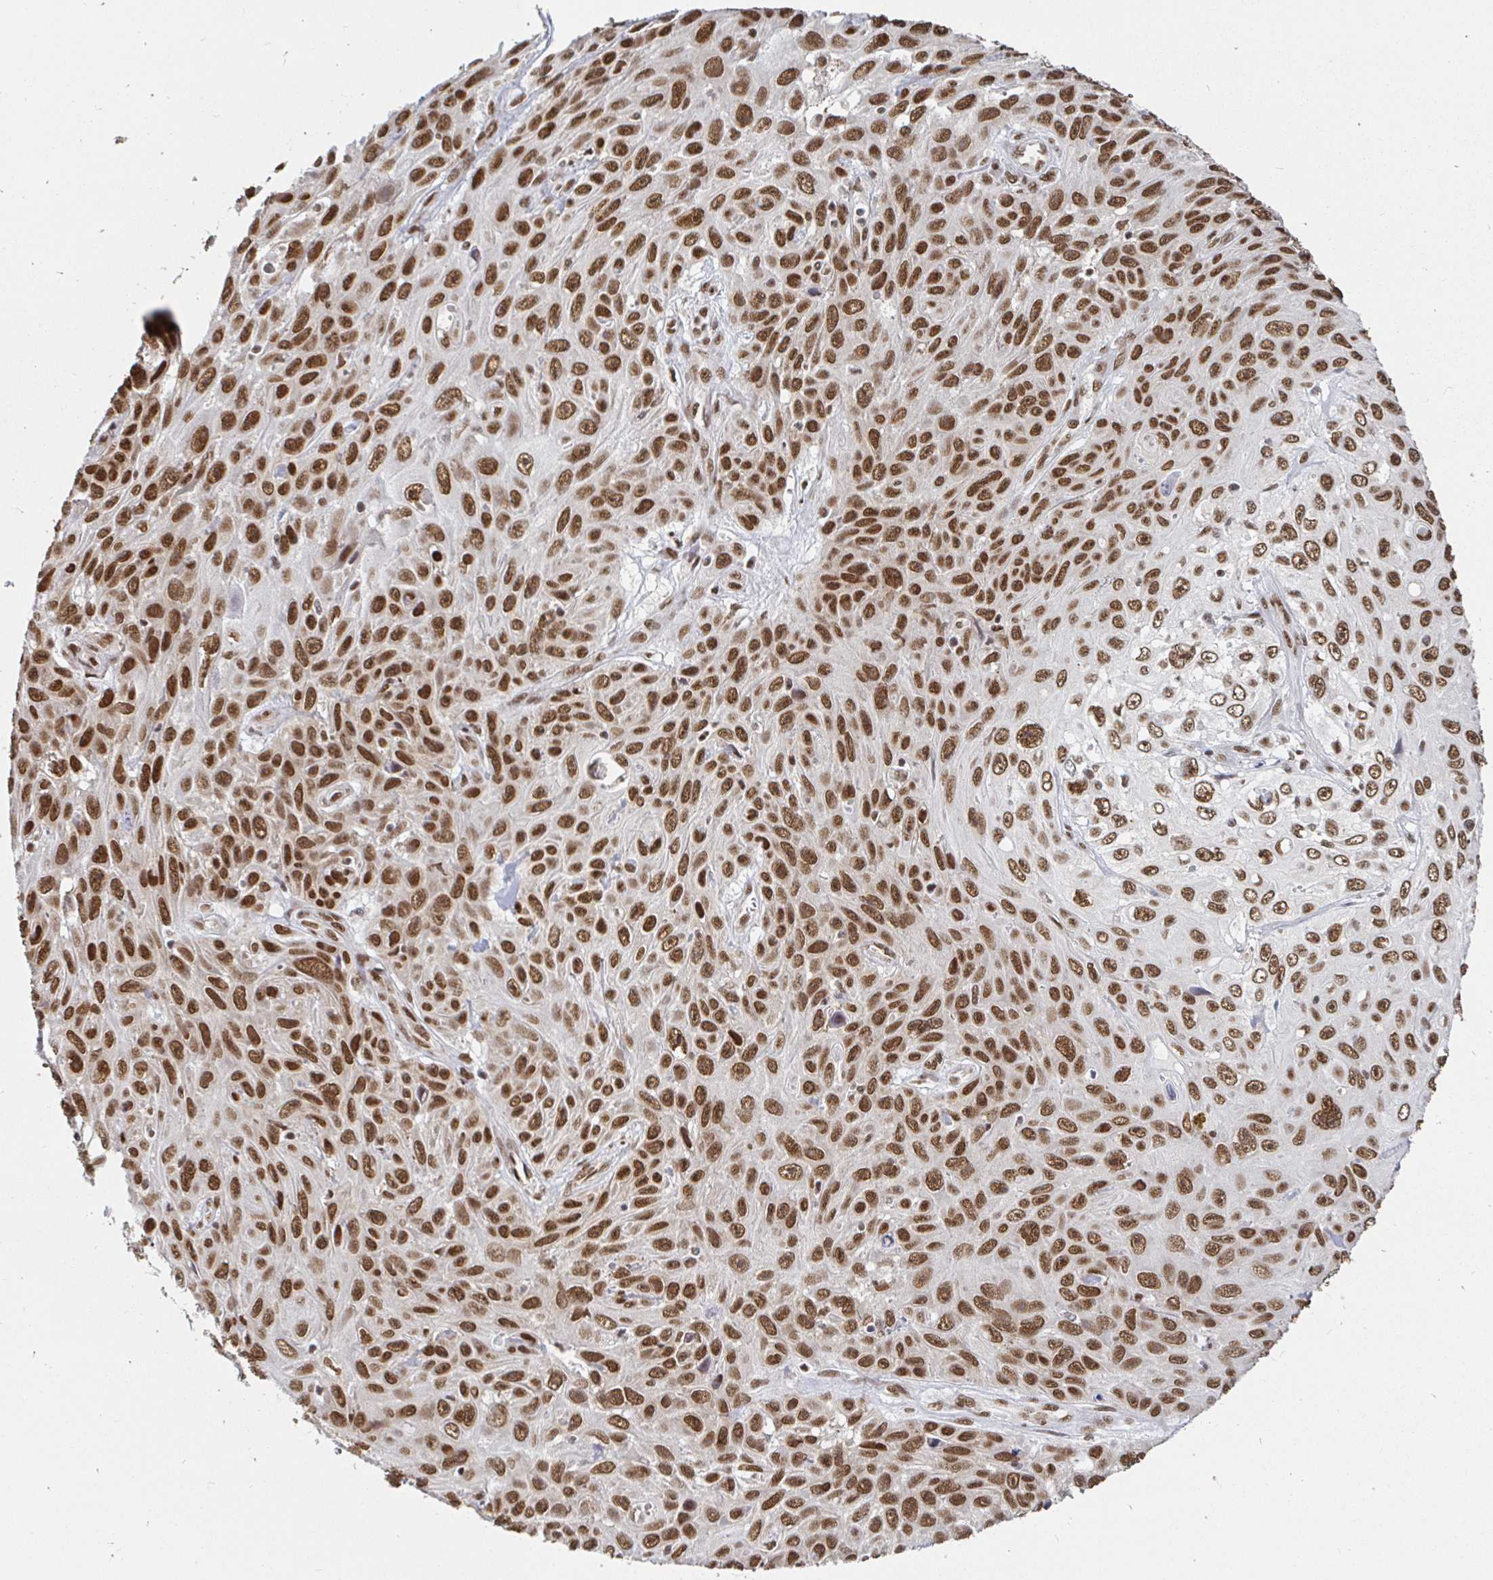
{"staining": {"intensity": "moderate", "quantity": ">75%", "location": "nuclear"}, "tissue": "skin cancer", "cell_type": "Tumor cells", "image_type": "cancer", "snomed": [{"axis": "morphology", "description": "Squamous cell carcinoma, NOS"}, {"axis": "topography", "description": "Skin"}], "caption": "Skin cancer (squamous cell carcinoma) stained with DAB (3,3'-diaminobenzidine) IHC displays medium levels of moderate nuclear positivity in about >75% of tumor cells.", "gene": "RBMX", "patient": {"sex": "male", "age": 82}}